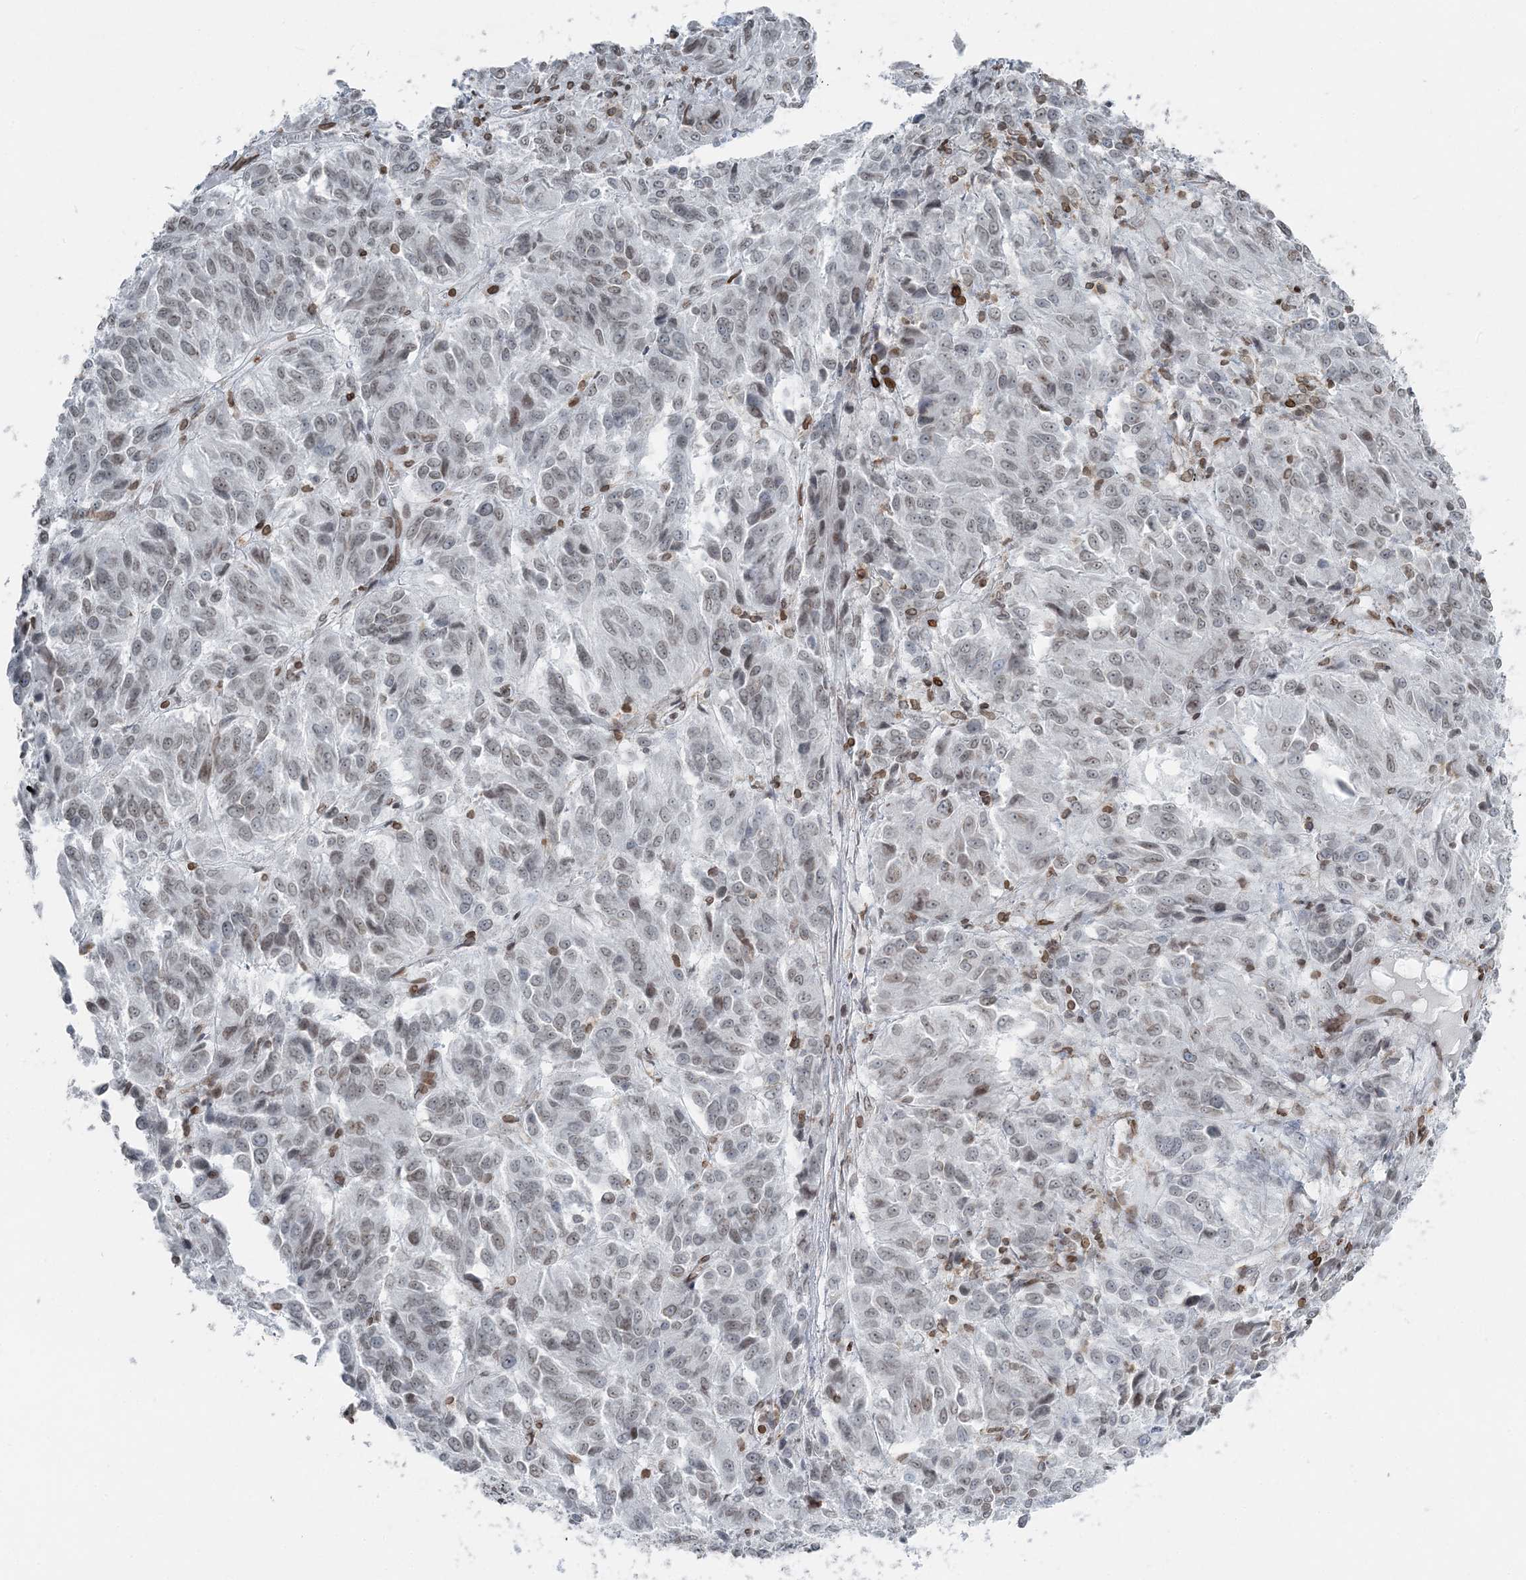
{"staining": {"intensity": "weak", "quantity": "<25%", "location": "nuclear"}, "tissue": "melanoma", "cell_type": "Tumor cells", "image_type": "cancer", "snomed": [{"axis": "morphology", "description": "Malignant melanoma, Metastatic site"}, {"axis": "topography", "description": "Lung"}], "caption": "Melanoma was stained to show a protein in brown. There is no significant positivity in tumor cells.", "gene": "GJD4", "patient": {"sex": "male", "age": 64}}